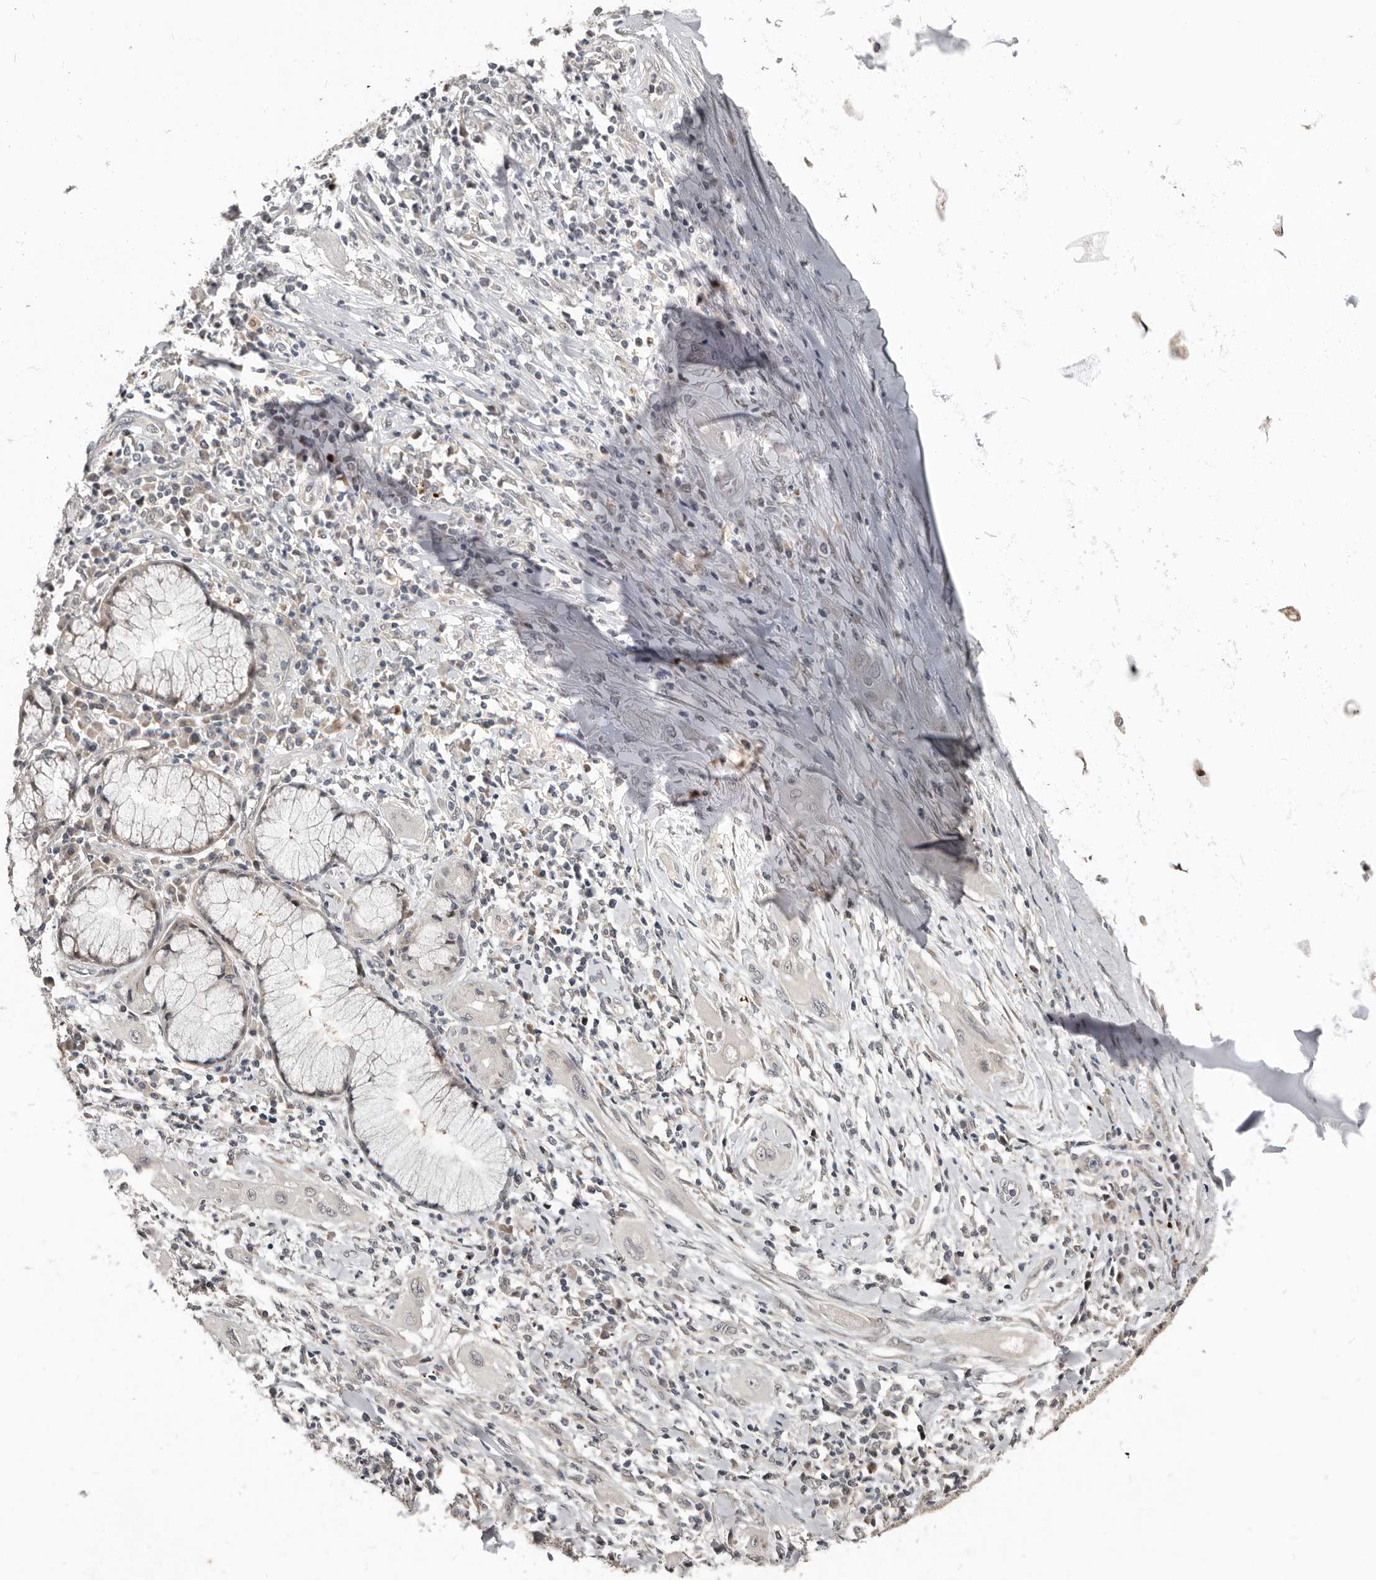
{"staining": {"intensity": "negative", "quantity": "none", "location": "none"}, "tissue": "lung cancer", "cell_type": "Tumor cells", "image_type": "cancer", "snomed": [{"axis": "morphology", "description": "Squamous cell carcinoma, NOS"}, {"axis": "topography", "description": "Lung"}], "caption": "This histopathology image is of lung cancer (squamous cell carcinoma) stained with immunohistochemistry (IHC) to label a protein in brown with the nuclei are counter-stained blue. There is no staining in tumor cells.", "gene": "APOL6", "patient": {"sex": "female", "age": 47}}